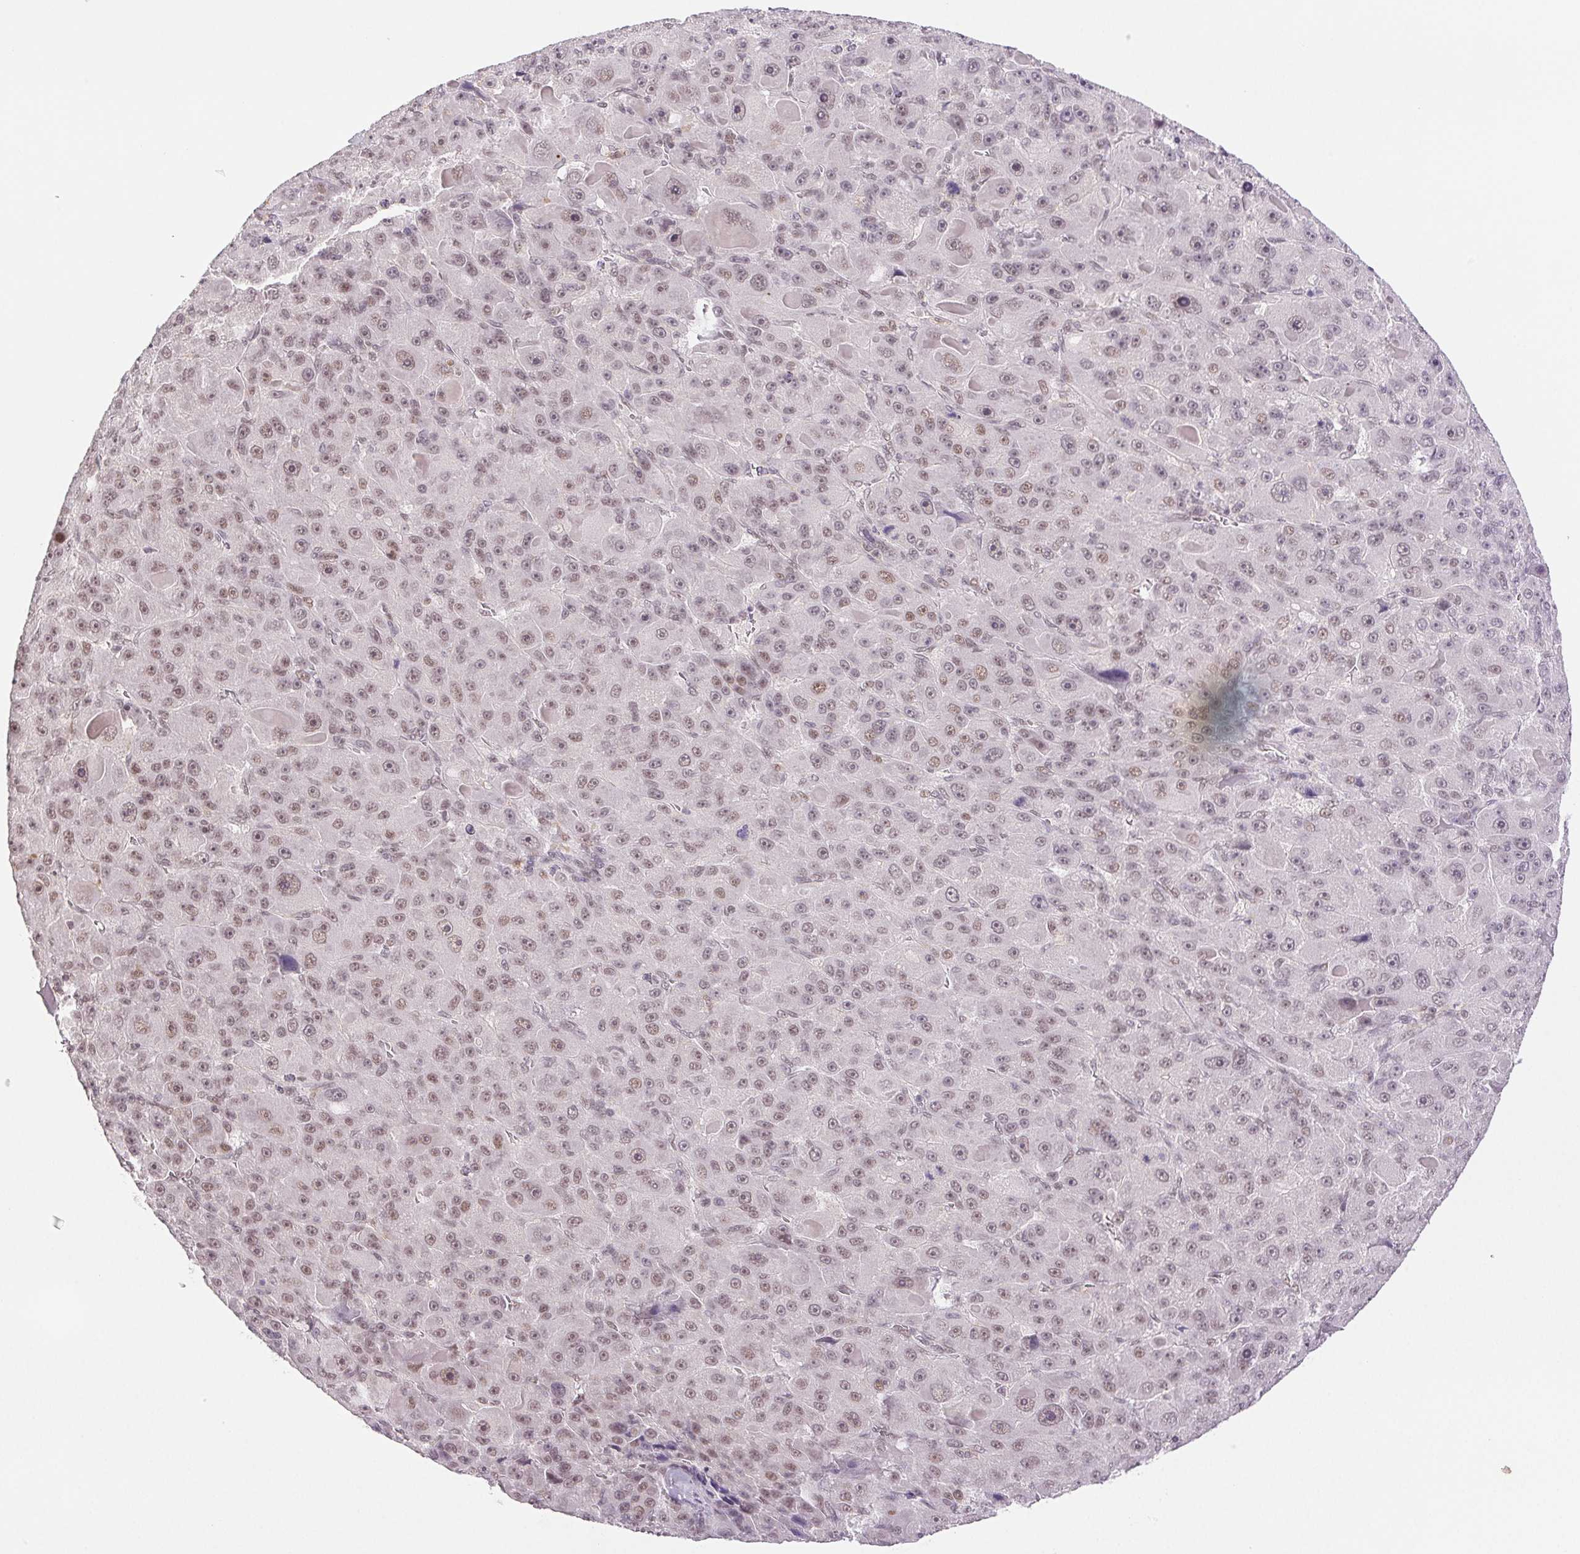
{"staining": {"intensity": "moderate", "quantity": "25%-75%", "location": "nuclear"}, "tissue": "liver cancer", "cell_type": "Tumor cells", "image_type": "cancer", "snomed": [{"axis": "morphology", "description": "Carcinoma, Hepatocellular, NOS"}, {"axis": "topography", "description": "Liver"}], "caption": "Protein expression analysis of human hepatocellular carcinoma (liver) reveals moderate nuclear positivity in approximately 25%-75% of tumor cells.", "gene": "PRPF18", "patient": {"sex": "male", "age": 76}}